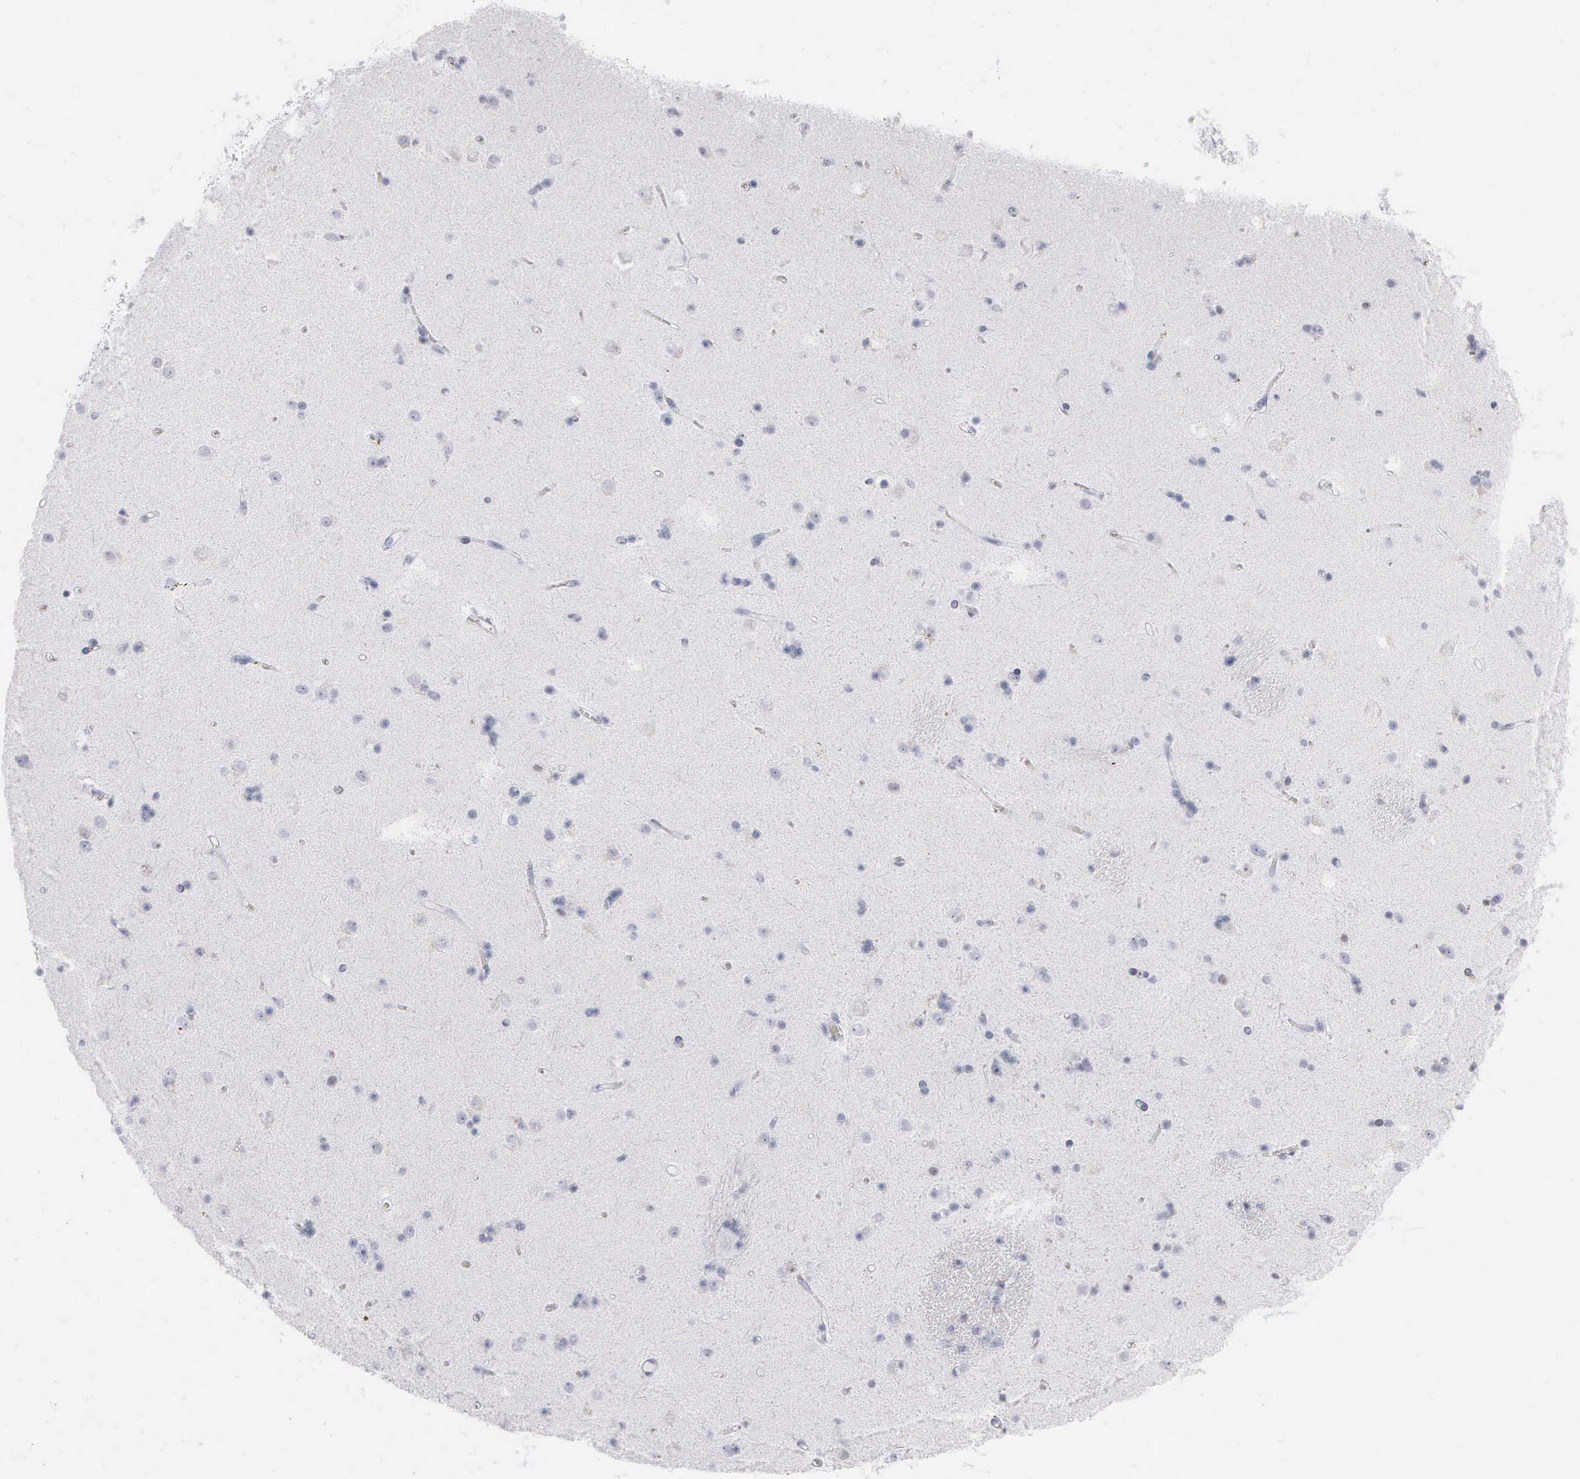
{"staining": {"intensity": "negative", "quantity": "none", "location": "none"}, "tissue": "caudate", "cell_type": "Glial cells", "image_type": "normal", "snomed": [{"axis": "morphology", "description": "Normal tissue, NOS"}, {"axis": "topography", "description": "Lateral ventricle wall"}], "caption": "Human caudate stained for a protein using IHC reveals no staining in glial cells.", "gene": "NKX2", "patient": {"sex": "female", "age": 54}}